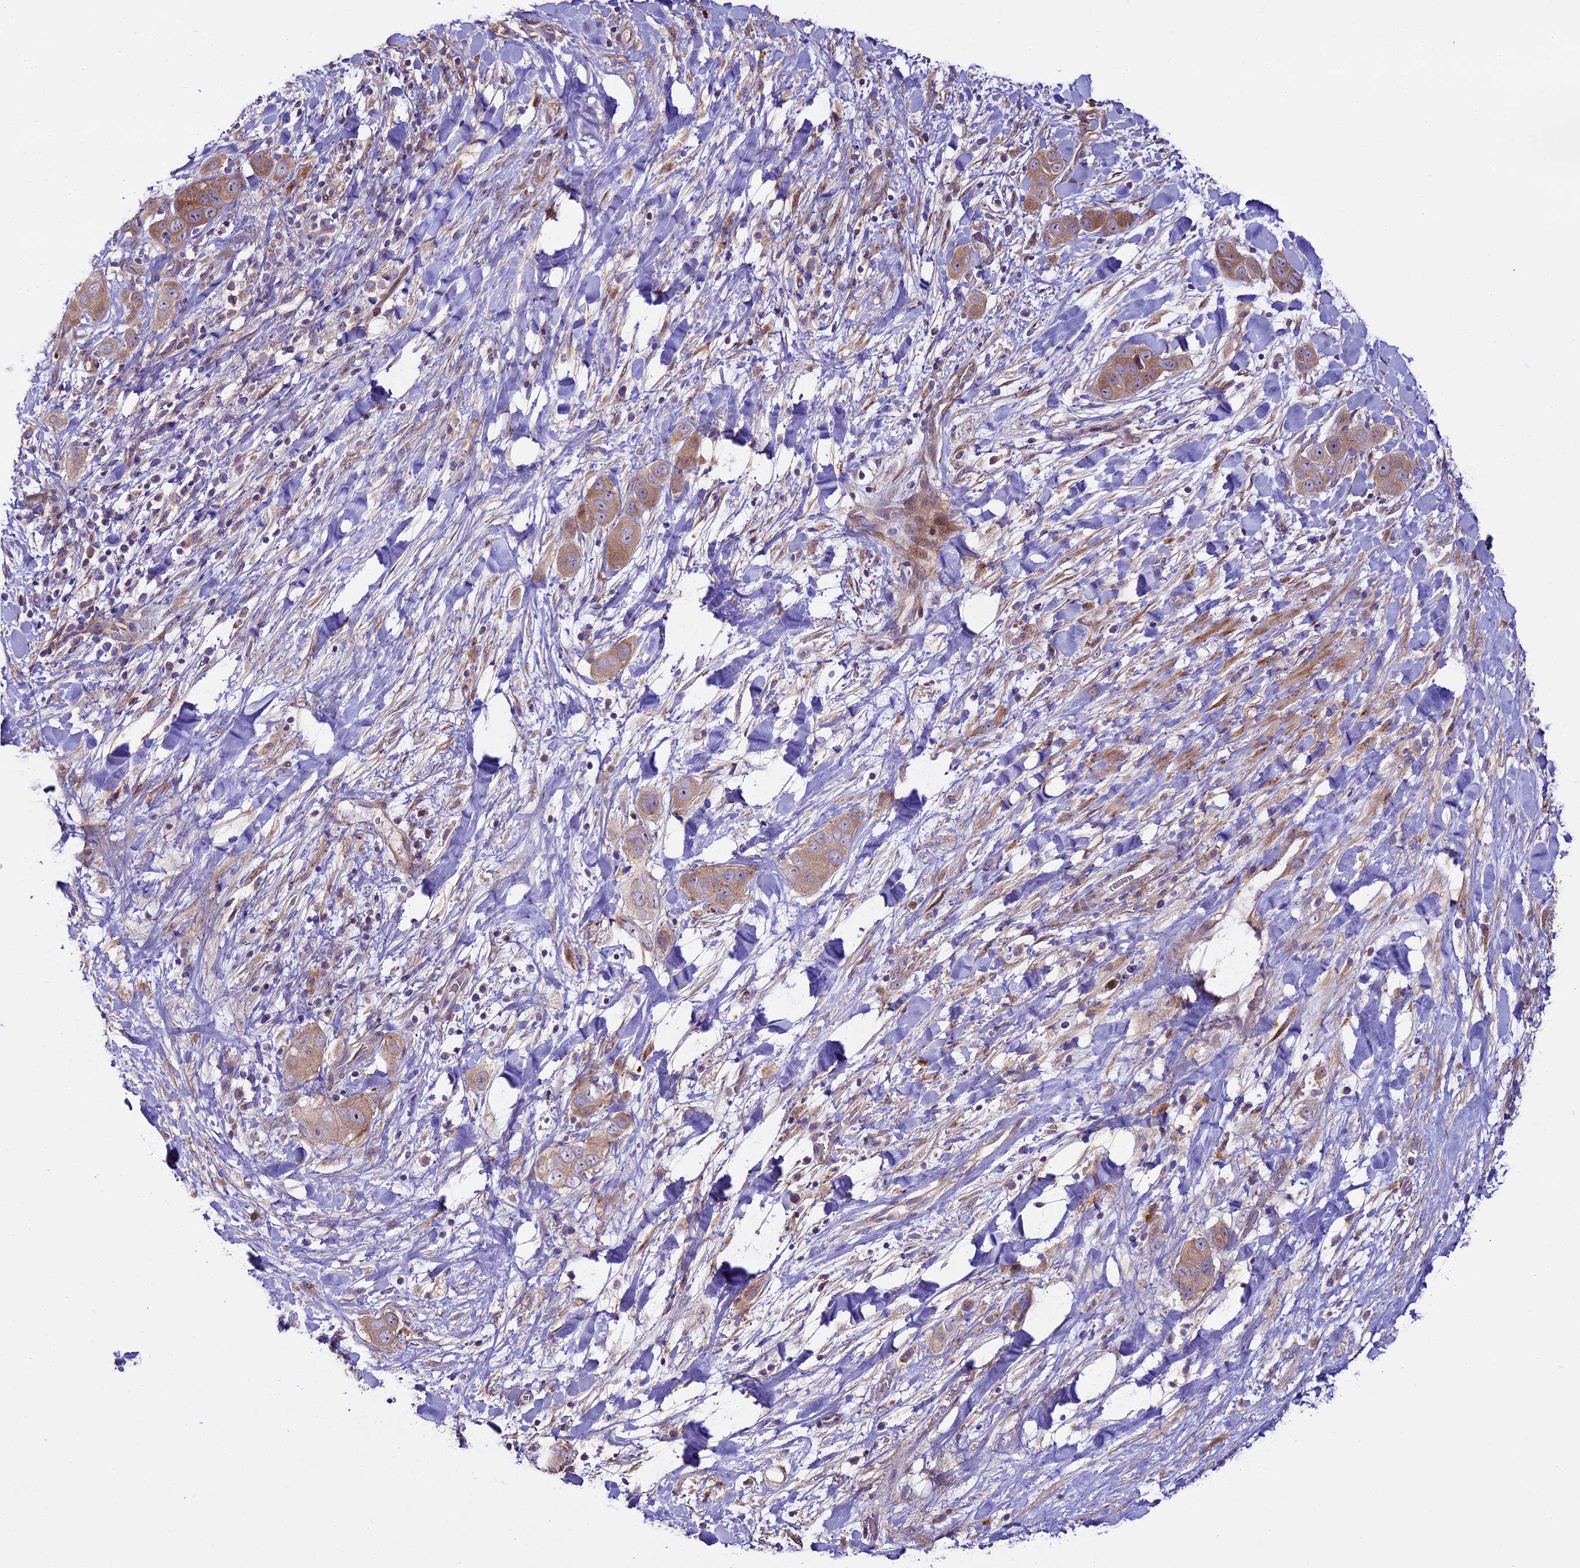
{"staining": {"intensity": "moderate", "quantity": "25%-75%", "location": "cytoplasmic/membranous"}, "tissue": "liver cancer", "cell_type": "Tumor cells", "image_type": "cancer", "snomed": [{"axis": "morphology", "description": "Cholangiocarcinoma"}, {"axis": "topography", "description": "Liver"}], "caption": "This histopathology image shows cholangiocarcinoma (liver) stained with IHC to label a protein in brown. The cytoplasmic/membranous of tumor cells show moderate positivity for the protein. Nuclei are counter-stained blue.", "gene": "SPIRE1", "patient": {"sex": "female", "age": 52}}